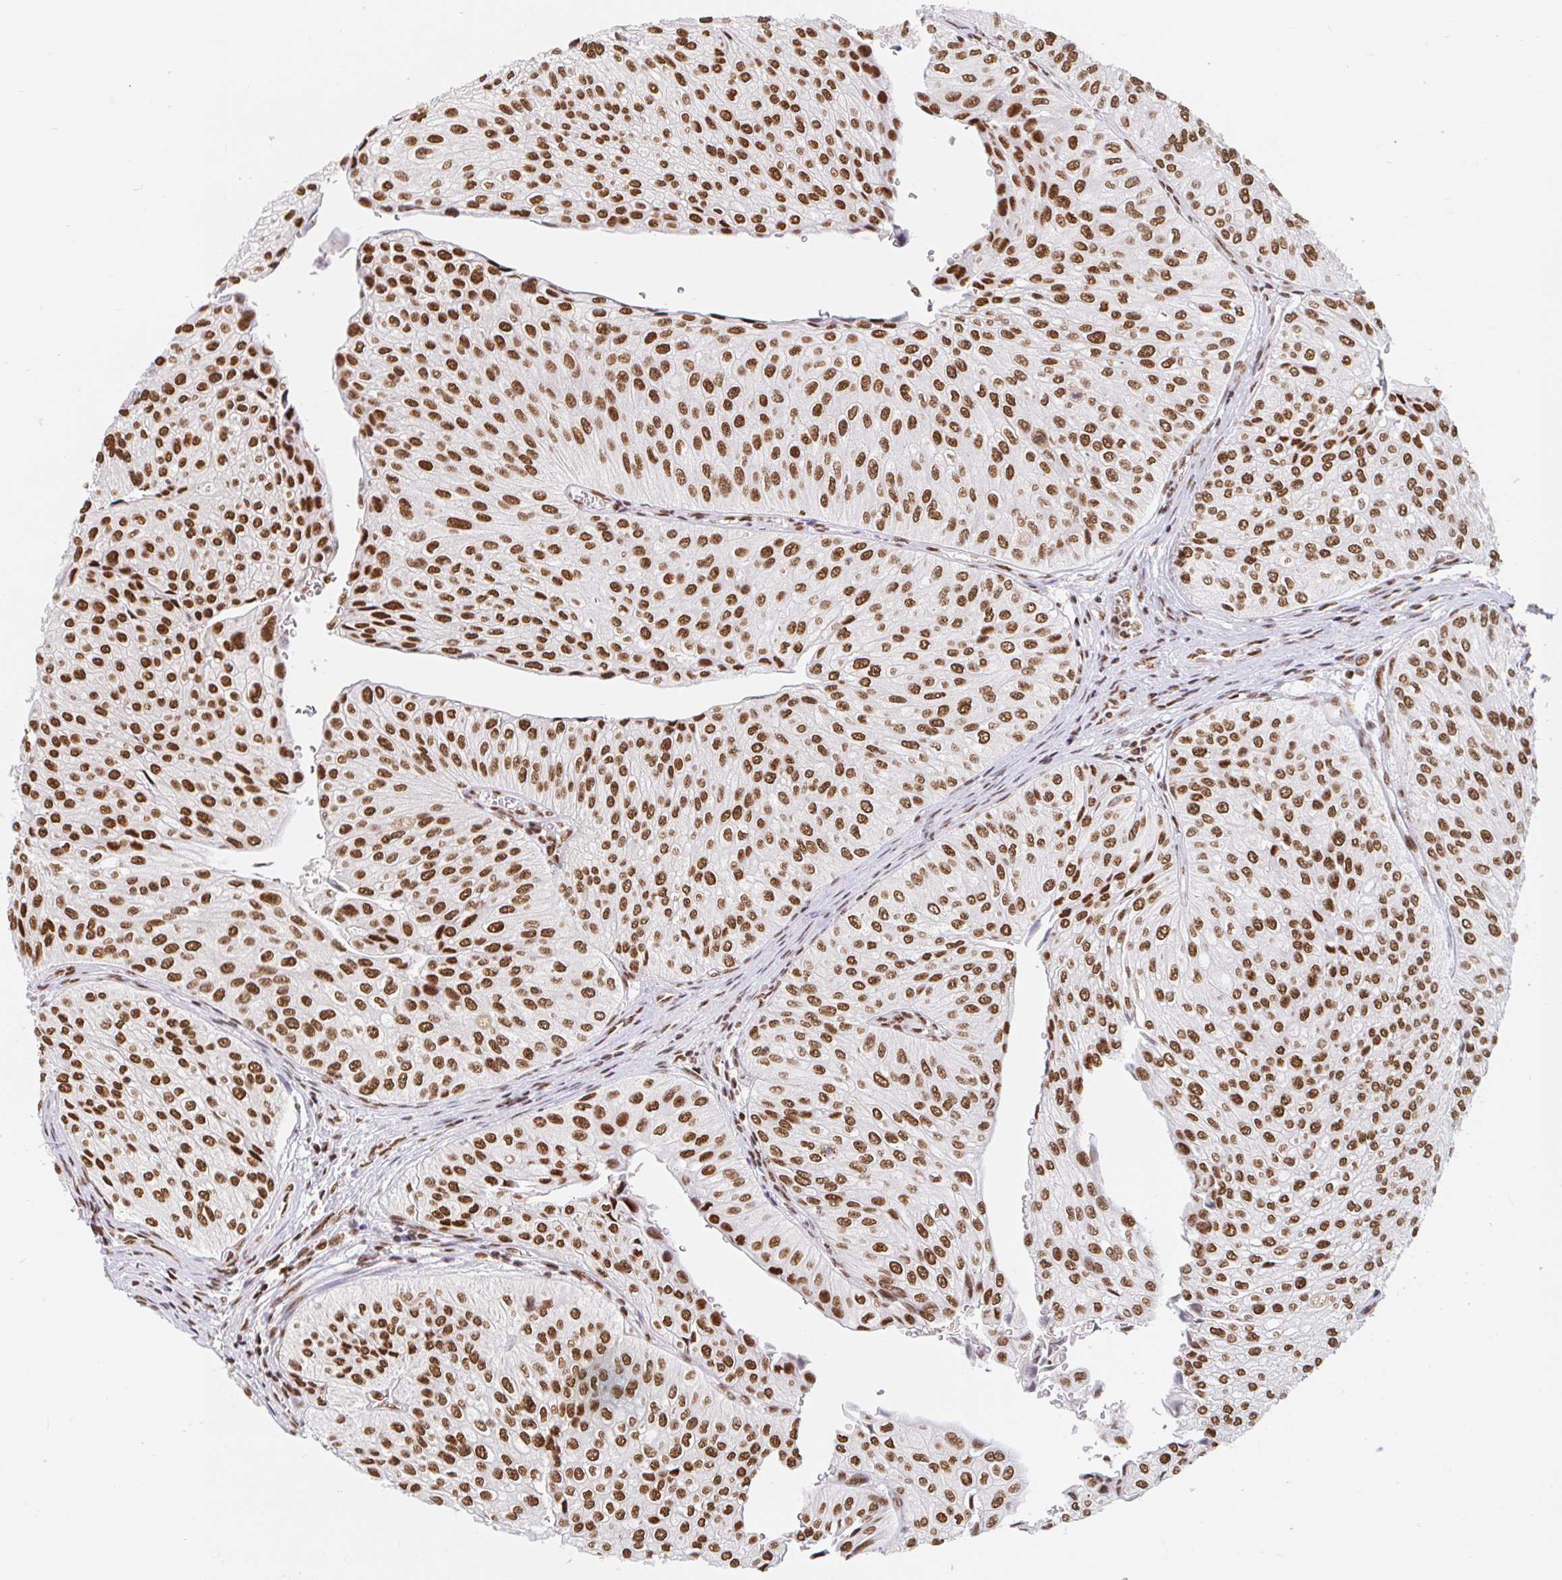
{"staining": {"intensity": "strong", "quantity": ">75%", "location": "nuclear"}, "tissue": "urothelial cancer", "cell_type": "Tumor cells", "image_type": "cancer", "snomed": [{"axis": "morphology", "description": "Urothelial carcinoma, NOS"}, {"axis": "topography", "description": "Urinary bladder"}], "caption": "Immunohistochemistry (IHC) image of transitional cell carcinoma stained for a protein (brown), which demonstrates high levels of strong nuclear staining in approximately >75% of tumor cells.", "gene": "RBMX", "patient": {"sex": "male", "age": 67}}